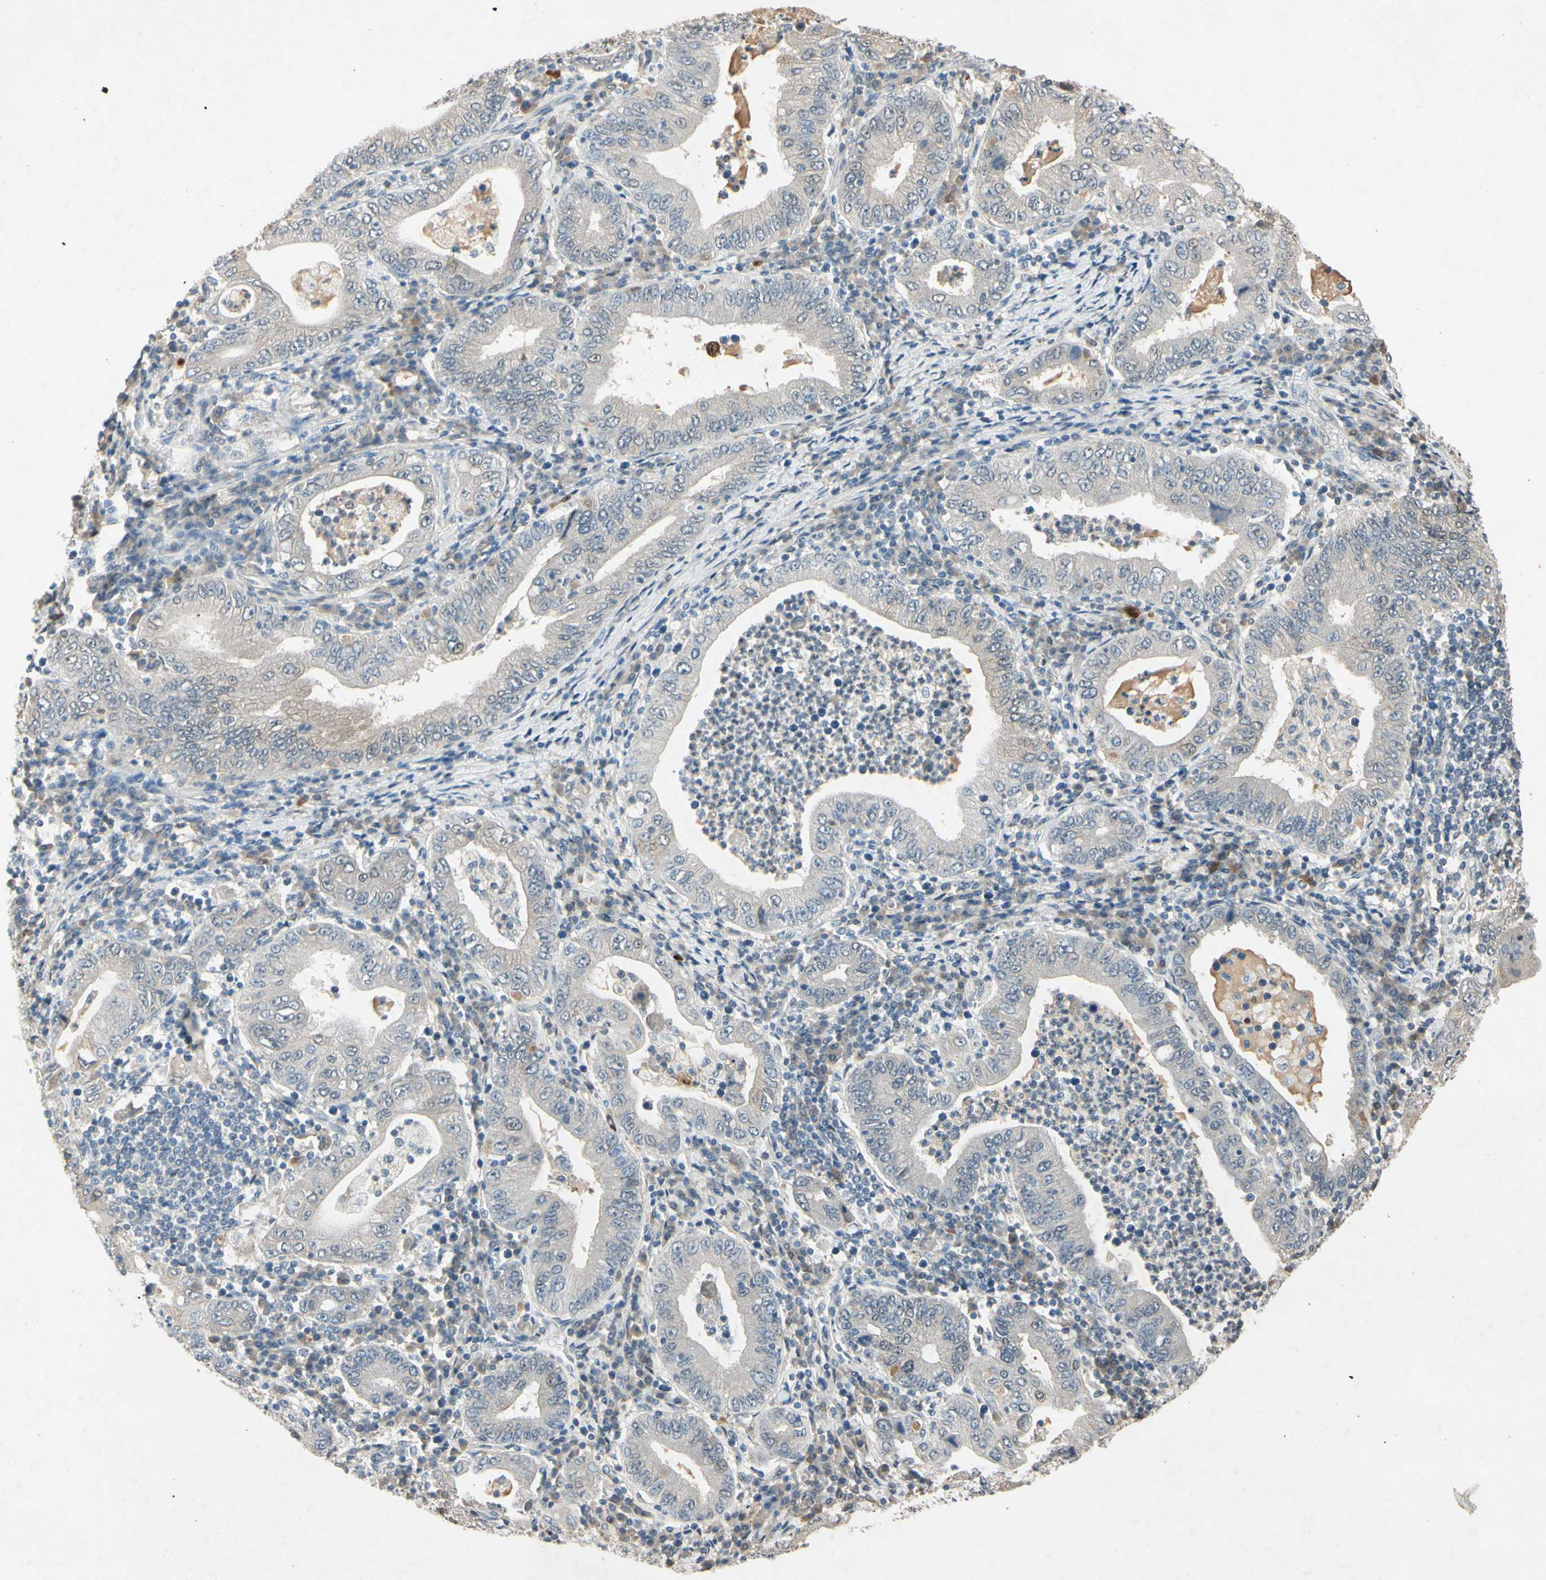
{"staining": {"intensity": "weak", "quantity": "<25%", "location": "cytoplasmic/membranous"}, "tissue": "stomach cancer", "cell_type": "Tumor cells", "image_type": "cancer", "snomed": [{"axis": "morphology", "description": "Normal tissue, NOS"}, {"axis": "morphology", "description": "Adenocarcinoma, NOS"}, {"axis": "topography", "description": "Esophagus"}, {"axis": "topography", "description": "Stomach, upper"}, {"axis": "topography", "description": "Peripheral nerve tissue"}], "caption": "Tumor cells are negative for protein expression in human stomach cancer.", "gene": "HSPA1B", "patient": {"sex": "male", "age": 62}}